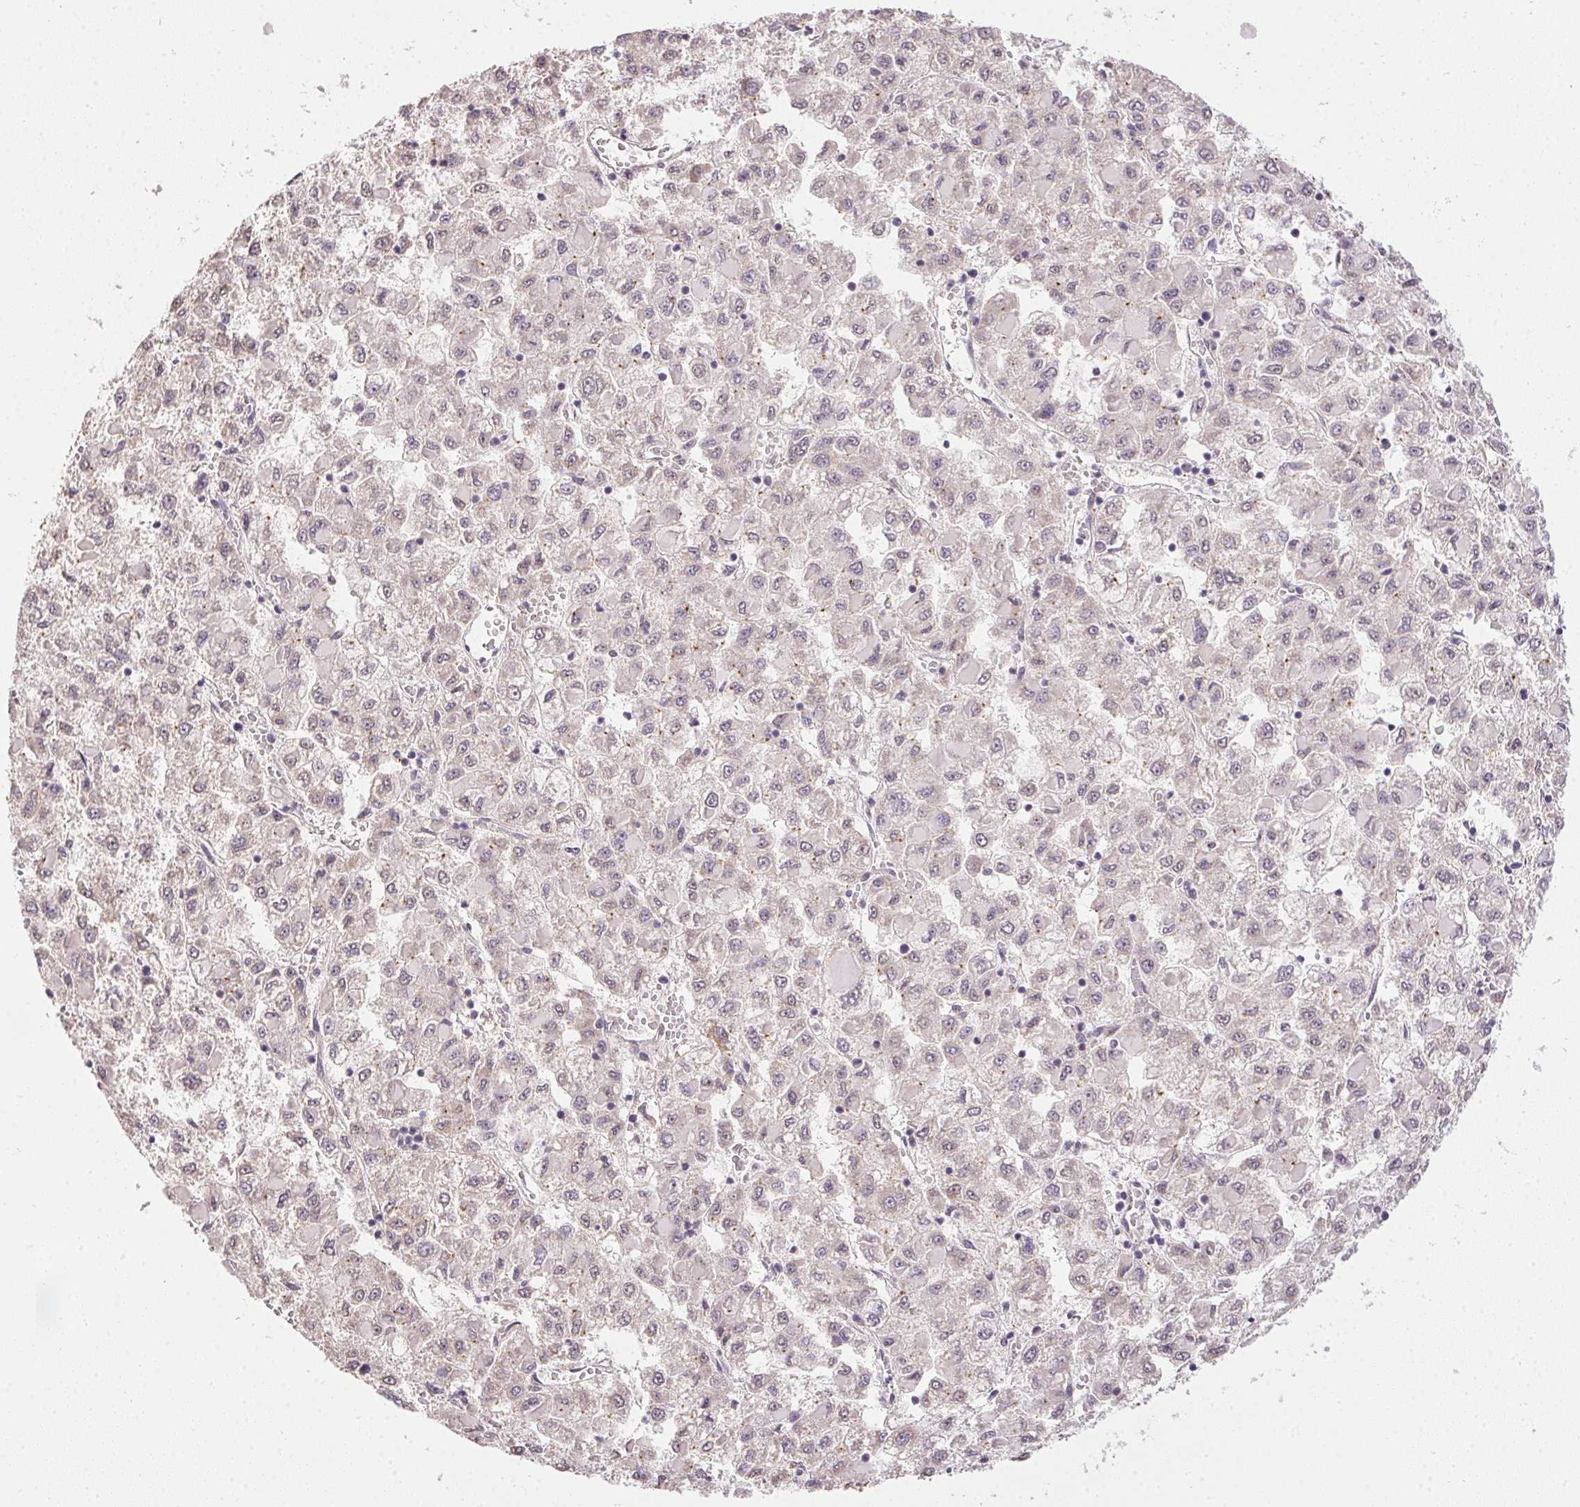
{"staining": {"intensity": "negative", "quantity": "none", "location": "none"}, "tissue": "liver cancer", "cell_type": "Tumor cells", "image_type": "cancer", "snomed": [{"axis": "morphology", "description": "Carcinoma, Hepatocellular, NOS"}, {"axis": "topography", "description": "Liver"}], "caption": "A histopathology image of human liver cancer is negative for staining in tumor cells. (DAB IHC, high magnification).", "gene": "PPP4R4", "patient": {"sex": "male", "age": 40}}